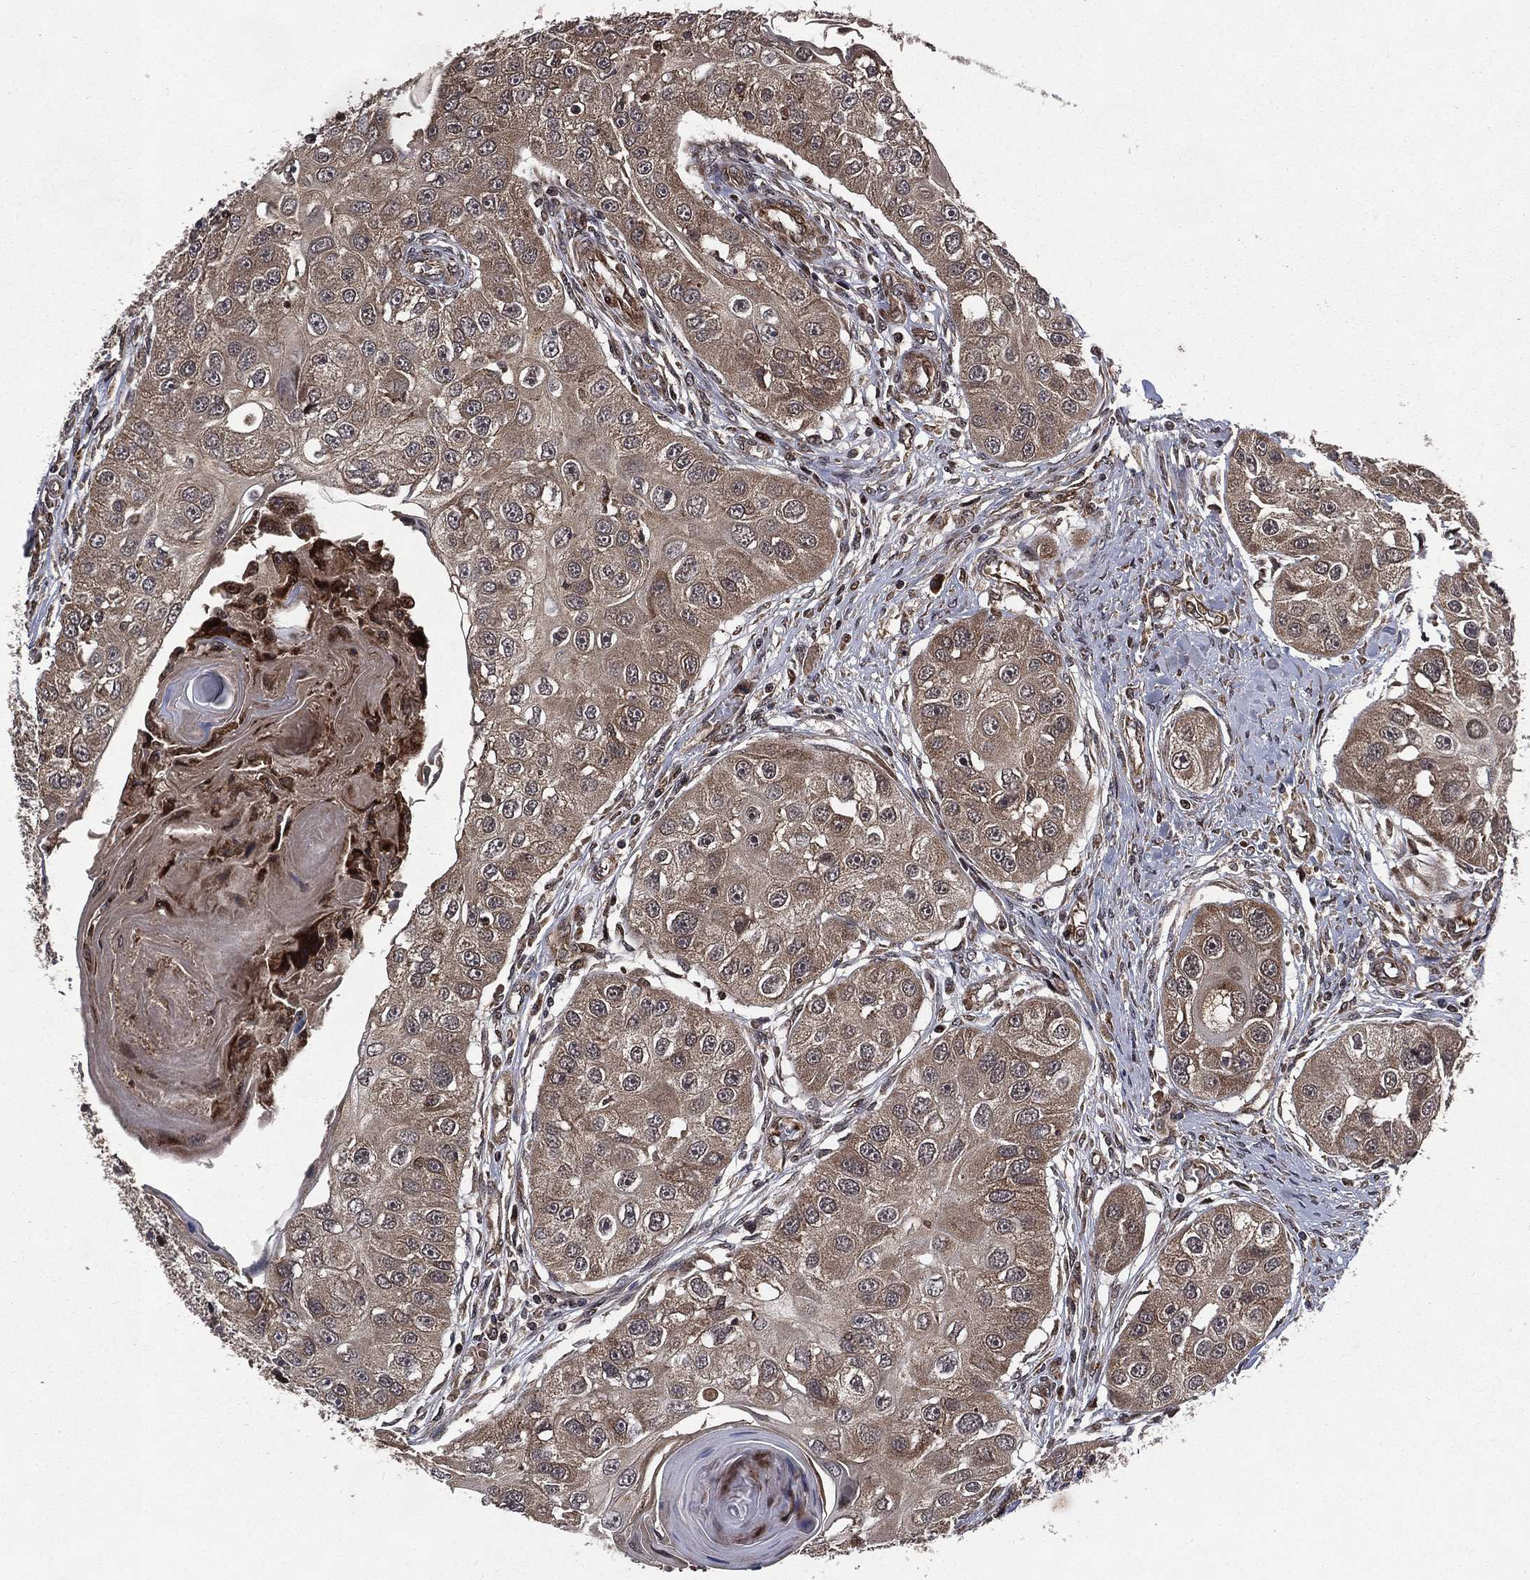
{"staining": {"intensity": "weak", "quantity": "<25%", "location": "cytoplasmic/membranous"}, "tissue": "head and neck cancer", "cell_type": "Tumor cells", "image_type": "cancer", "snomed": [{"axis": "morphology", "description": "Normal tissue, NOS"}, {"axis": "morphology", "description": "Squamous cell carcinoma, NOS"}, {"axis": "topography", "description": "Skeletal muscle"}, {"axis": "topography", "description": "Head-Neck"}], "caption": "The IHC histopathology image has no significant expression in tumor cells of squamous cell carcinoma (head and neck) tissue.", "gene": "LENG8", "patient": {"sex": "male", "age": 51}}